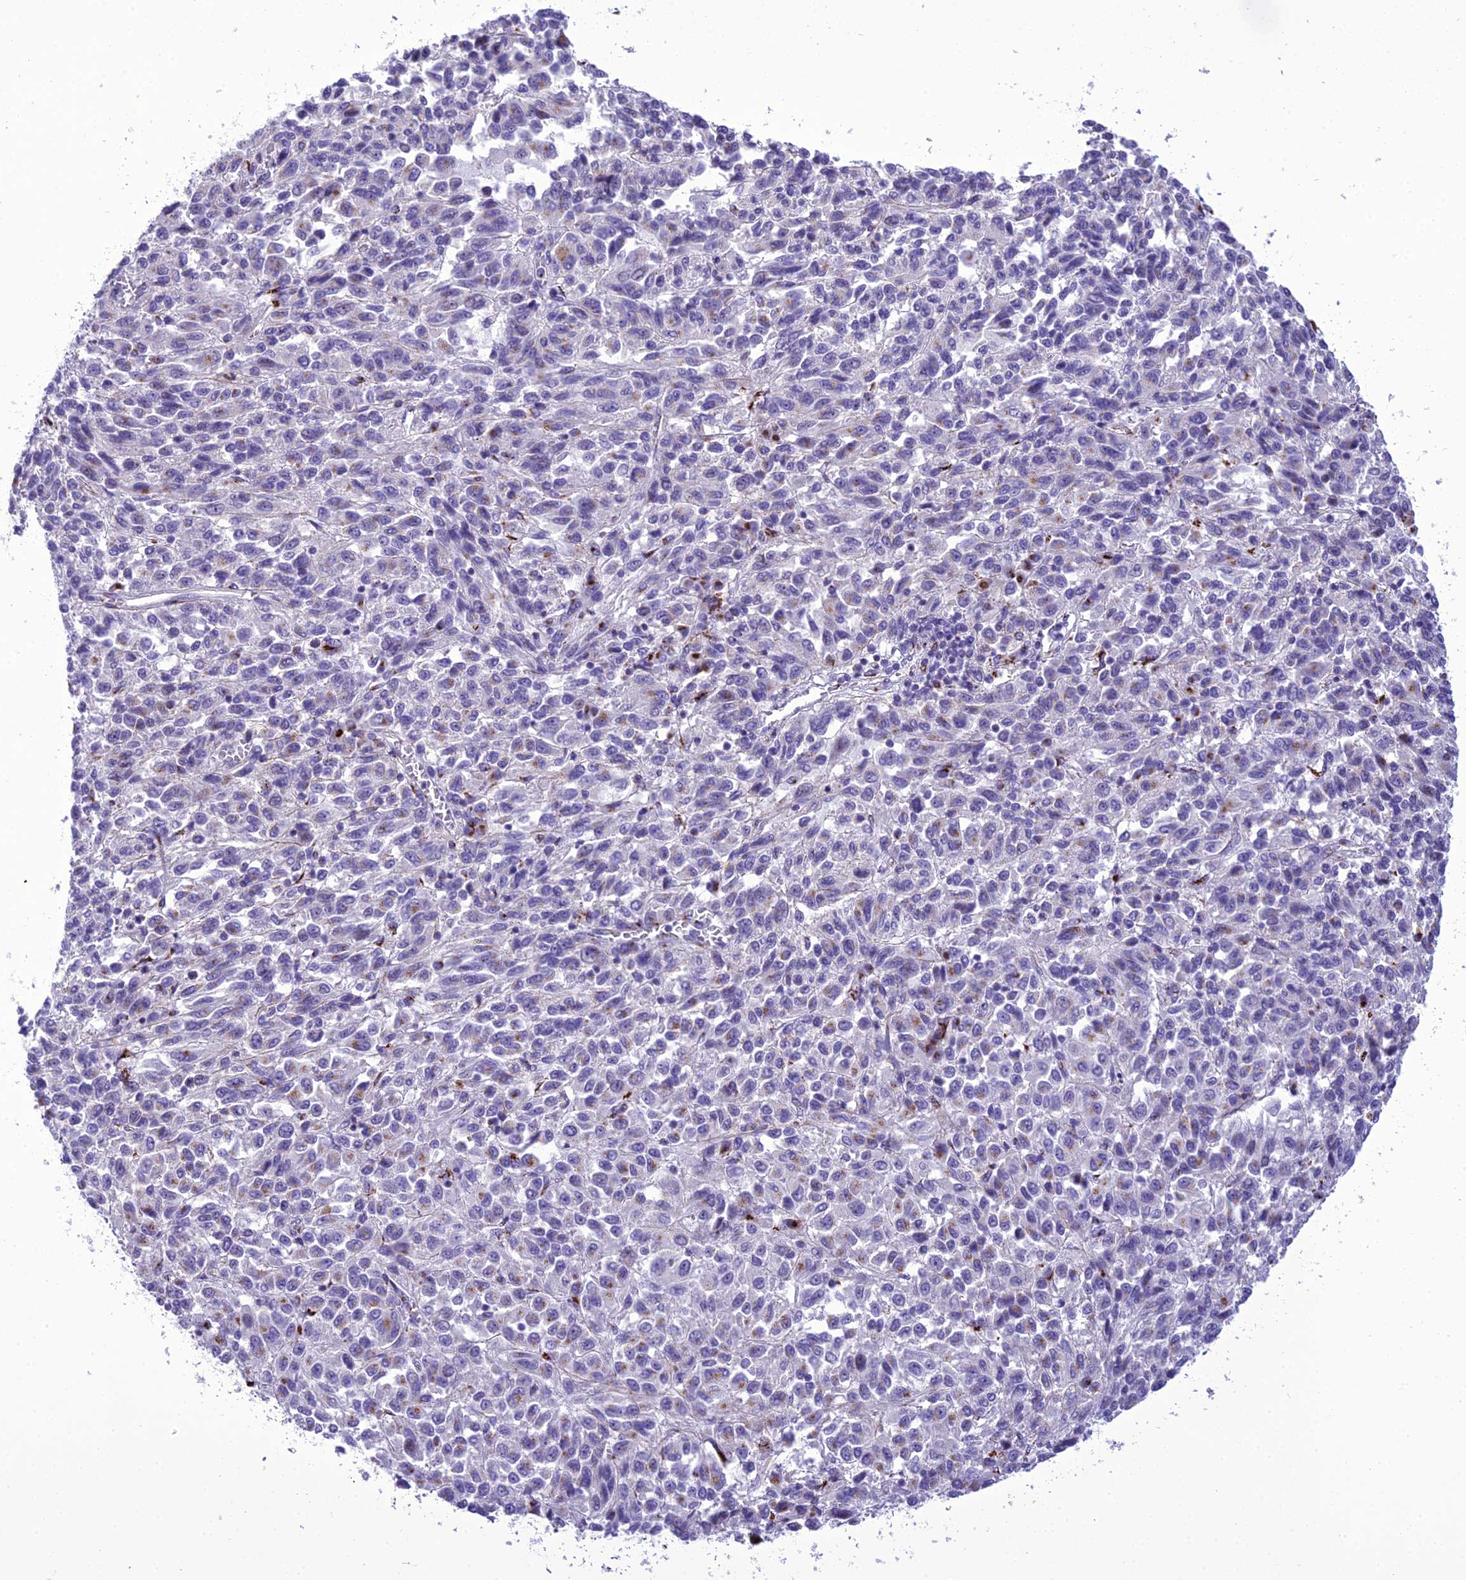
{"staining": {"intensity": "negative", "quantity": "none", "location": "none"}, "tissue": "melanoma", "cell_type": "Tumor cells", "image_type": "cancer", "snomed": [{"axis": "morphology", "description": "Malignant melanoma, Metastatic site"}, {"axis": "topography", "description": "Lung"}], "caption": "Immunohistochemistry (IHC) micrograph of human melanoma stained for a protein (brown), which shows no expression in tumor cells.", "gene": "GOLM2", "patient": {"sex": "male", "age": 64}}